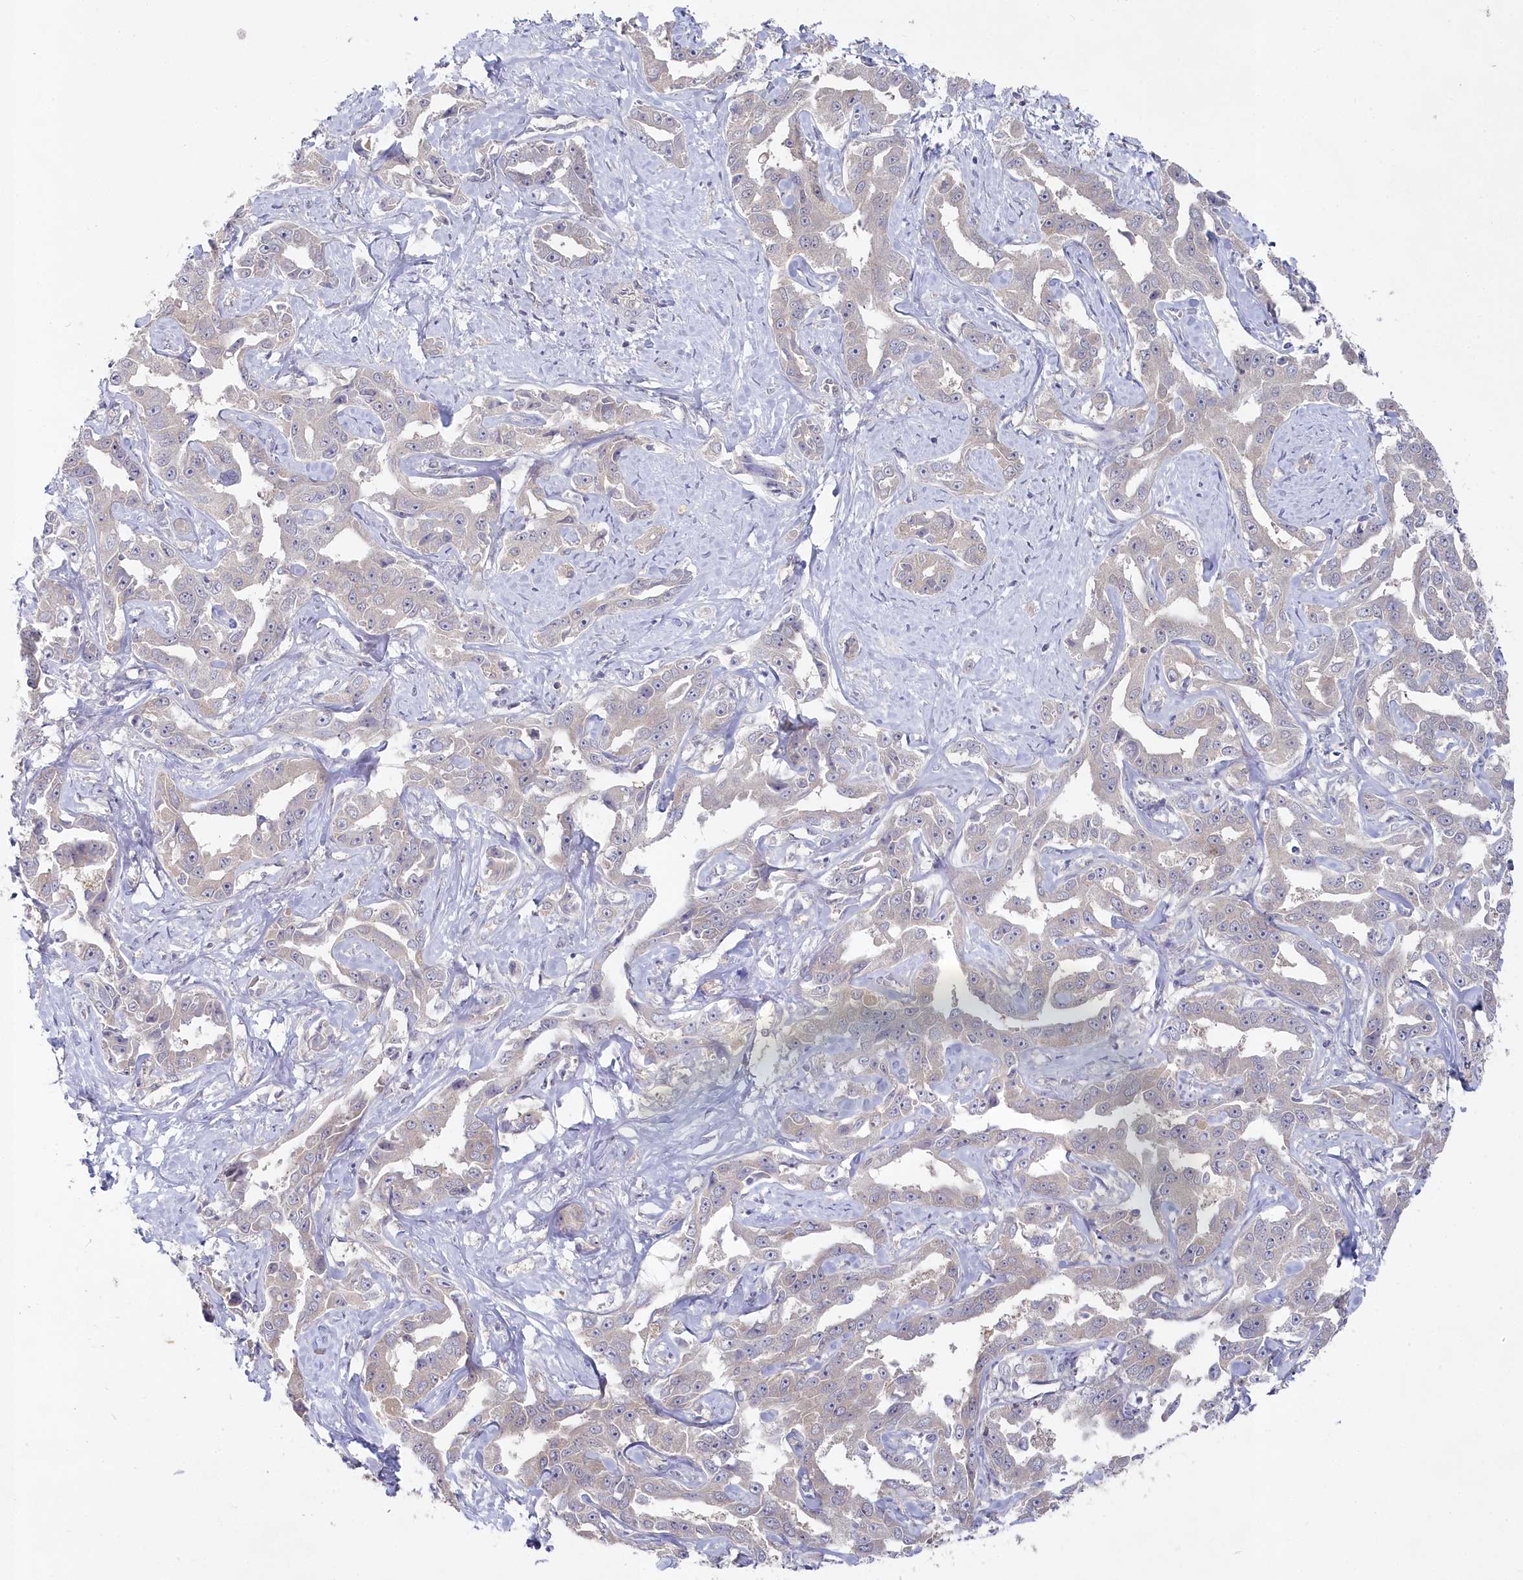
{"staining": {"intensity": "negative", "quantity": "none", "location": "none"}, "tissue": "liver cancer", "cell_type": "Tumor cells", "image_type": "cancer", "snomed": [{"axis": "morphology", "description": "Cholangiocarcinoma"}, {"axis": "topography", "description": "Liver"}], "caption": "The photomicrograph shows no significant expression in tumor cells of liver cancer (cholangiocarcinoma).", "gene": "AAMDC", "patient": {"sex": "male", "age": 59}}